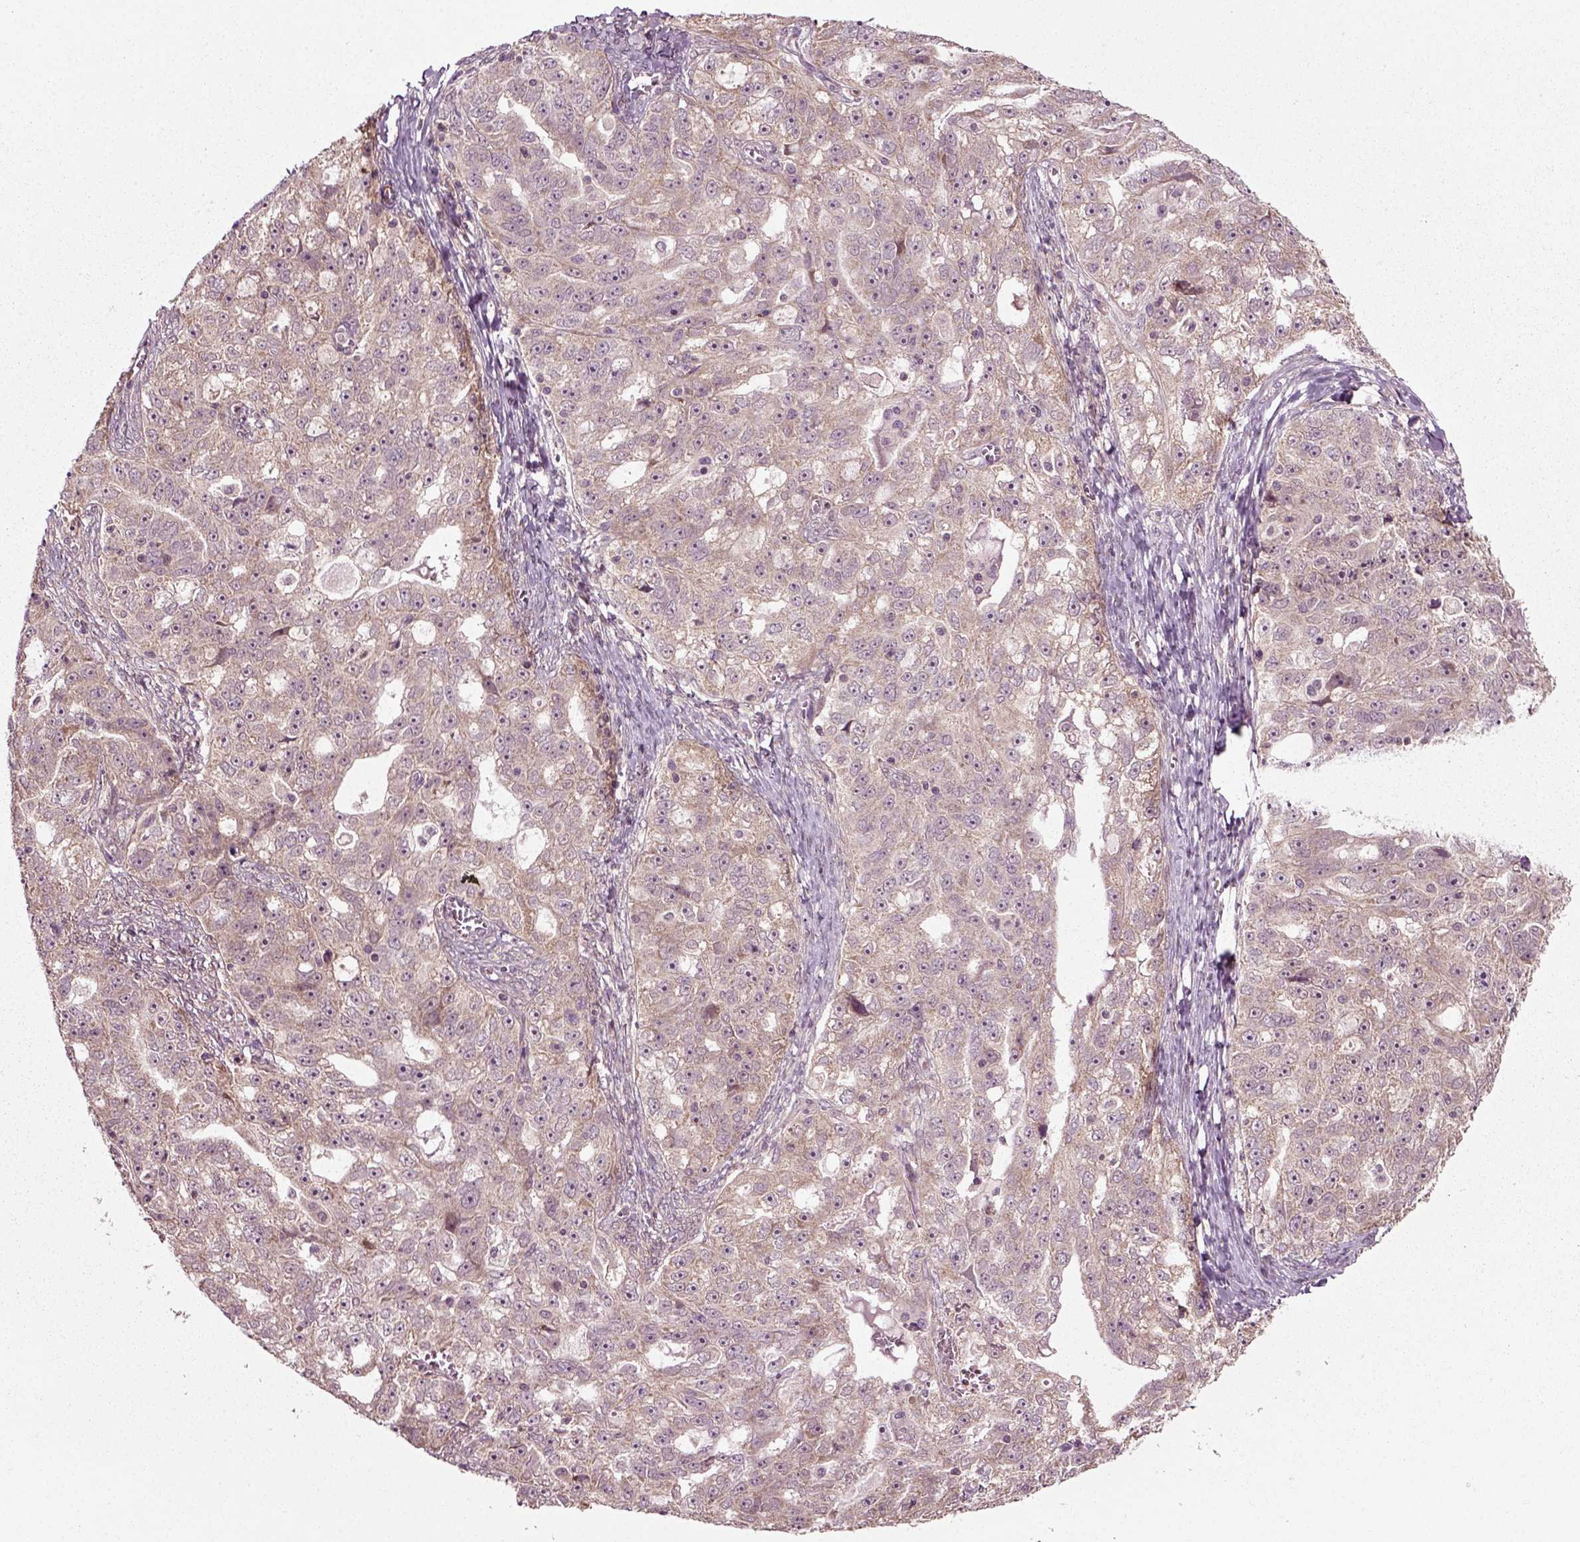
{"staining": {"intensity": "weak", "quantity": "25%-75%", "location": "cytoplasmic/membranous"}, "tissue": "ovarian cancer", "cell_type": "Tumor cells", "image_type": "cancer", "snomed": [{"axis": "morphology", "description": "Cystadenocarcinoma, serous, NOS"}, {"axis": "topography", "description": "Ovary"}], "caption": "The immunohistochemical stain shows weak cytoplasmic/membranous positivity in tumor cells of ovarian cancer (serous cystadenocarcinoma) tissue.", "gene": "PLCD3", "patient": {"sex": "female", "age": 51}}